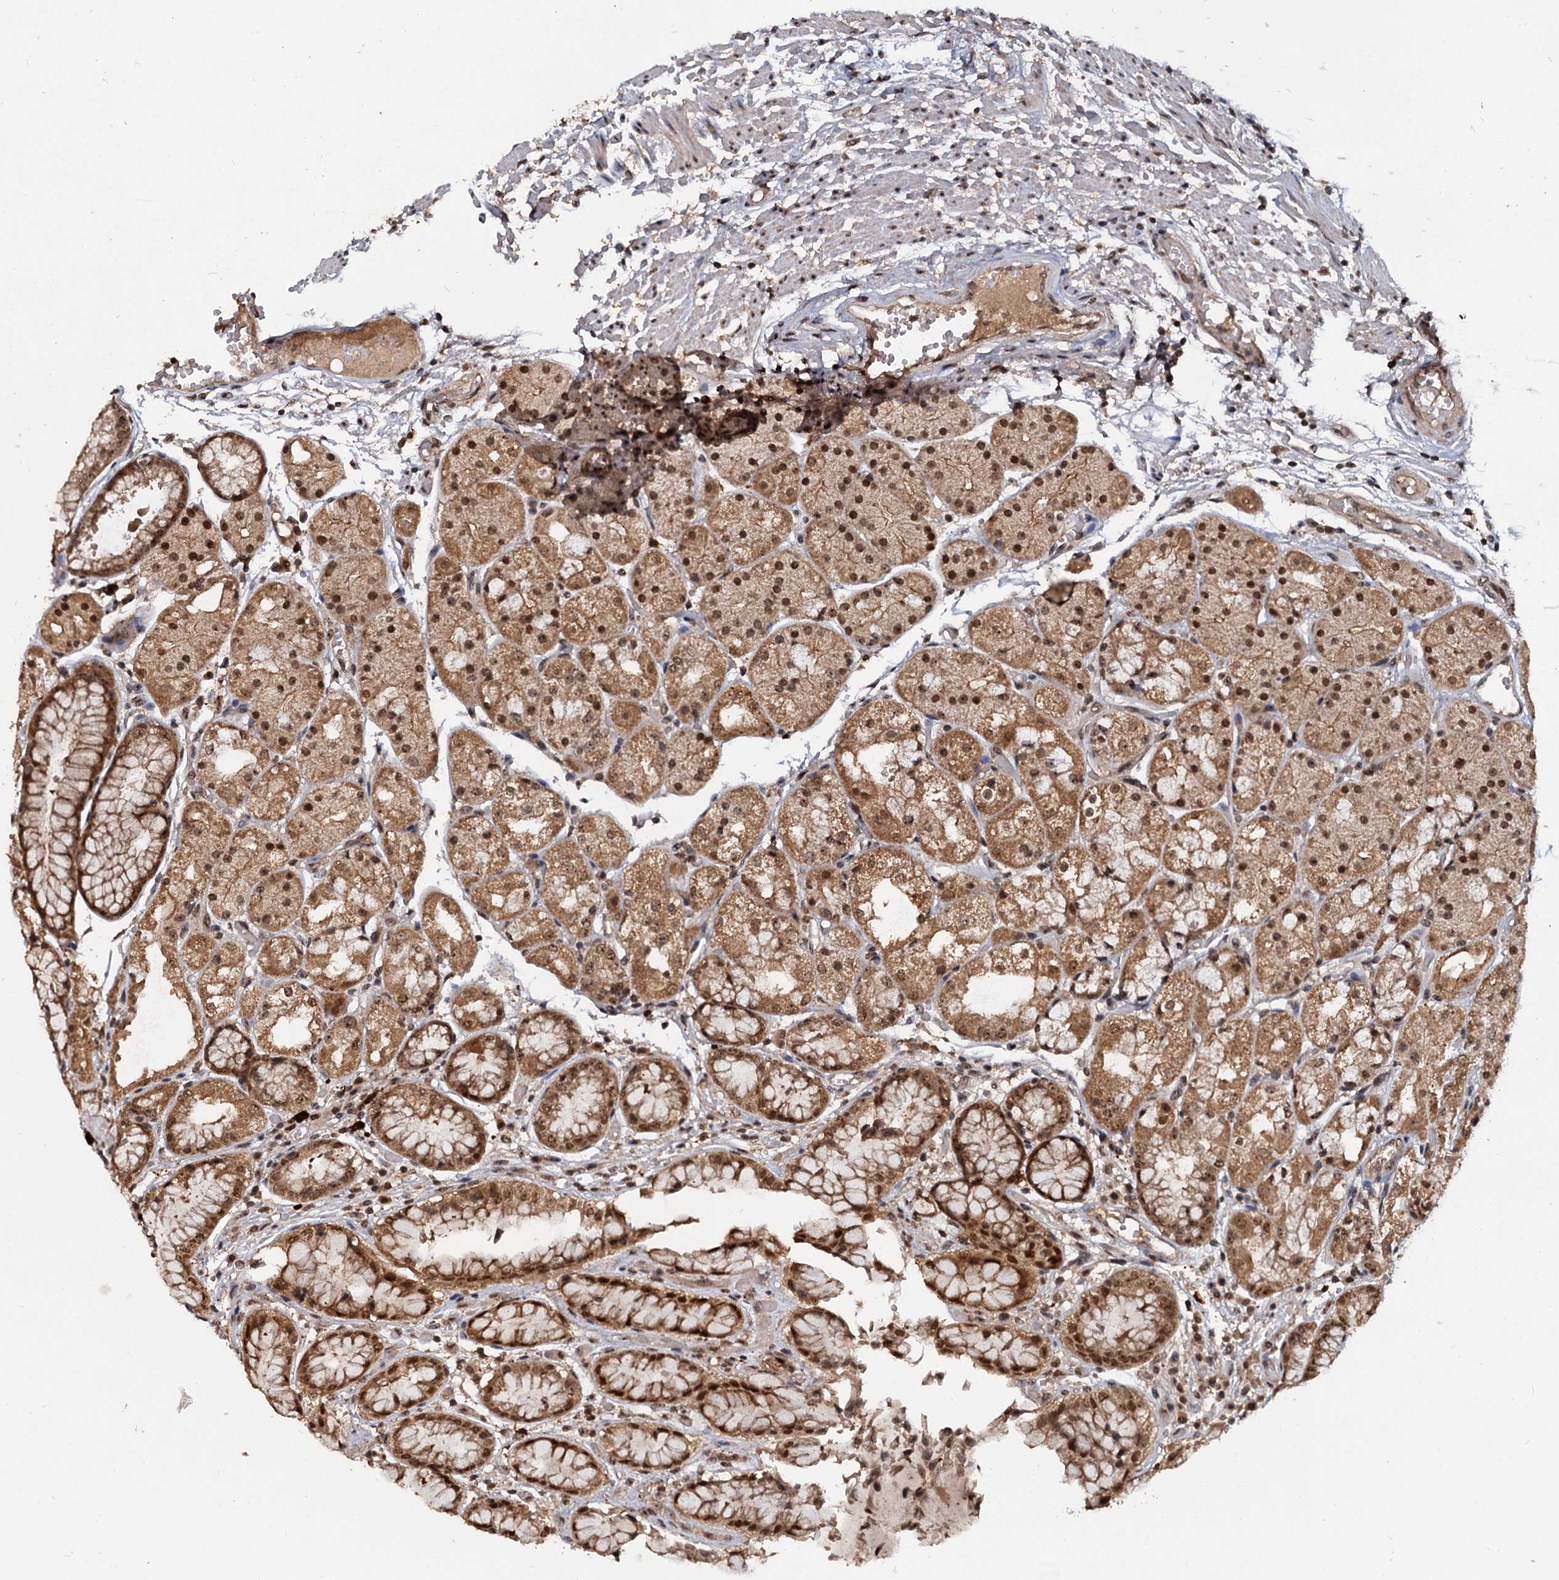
{"staining": {"intensity": "moderate", "quantity": ">75%", "location": "cytoplasmic/membranous,nuclear"}, "tissue": "stomach", "cell_type": "Glandular cells", "image_type": "normal", "snomed": [{"axis": "morphology", "description": "Normal tissue, NOS"}, {"axis": "topography", "description": "Stomach, upper"}], "caption": "A high-resolution photomicrograph shows immunohistochemistry staining of unremarkable stomach, which exhibits moderate cytoplasmic/membranous,nuclear expression in approximately >75% of glandular cells. The protein of interest is shown in brown color, while the nuclei are stained blue.", "gene": "FAM216B", "patient": {"sex": "male", "age": 72}}